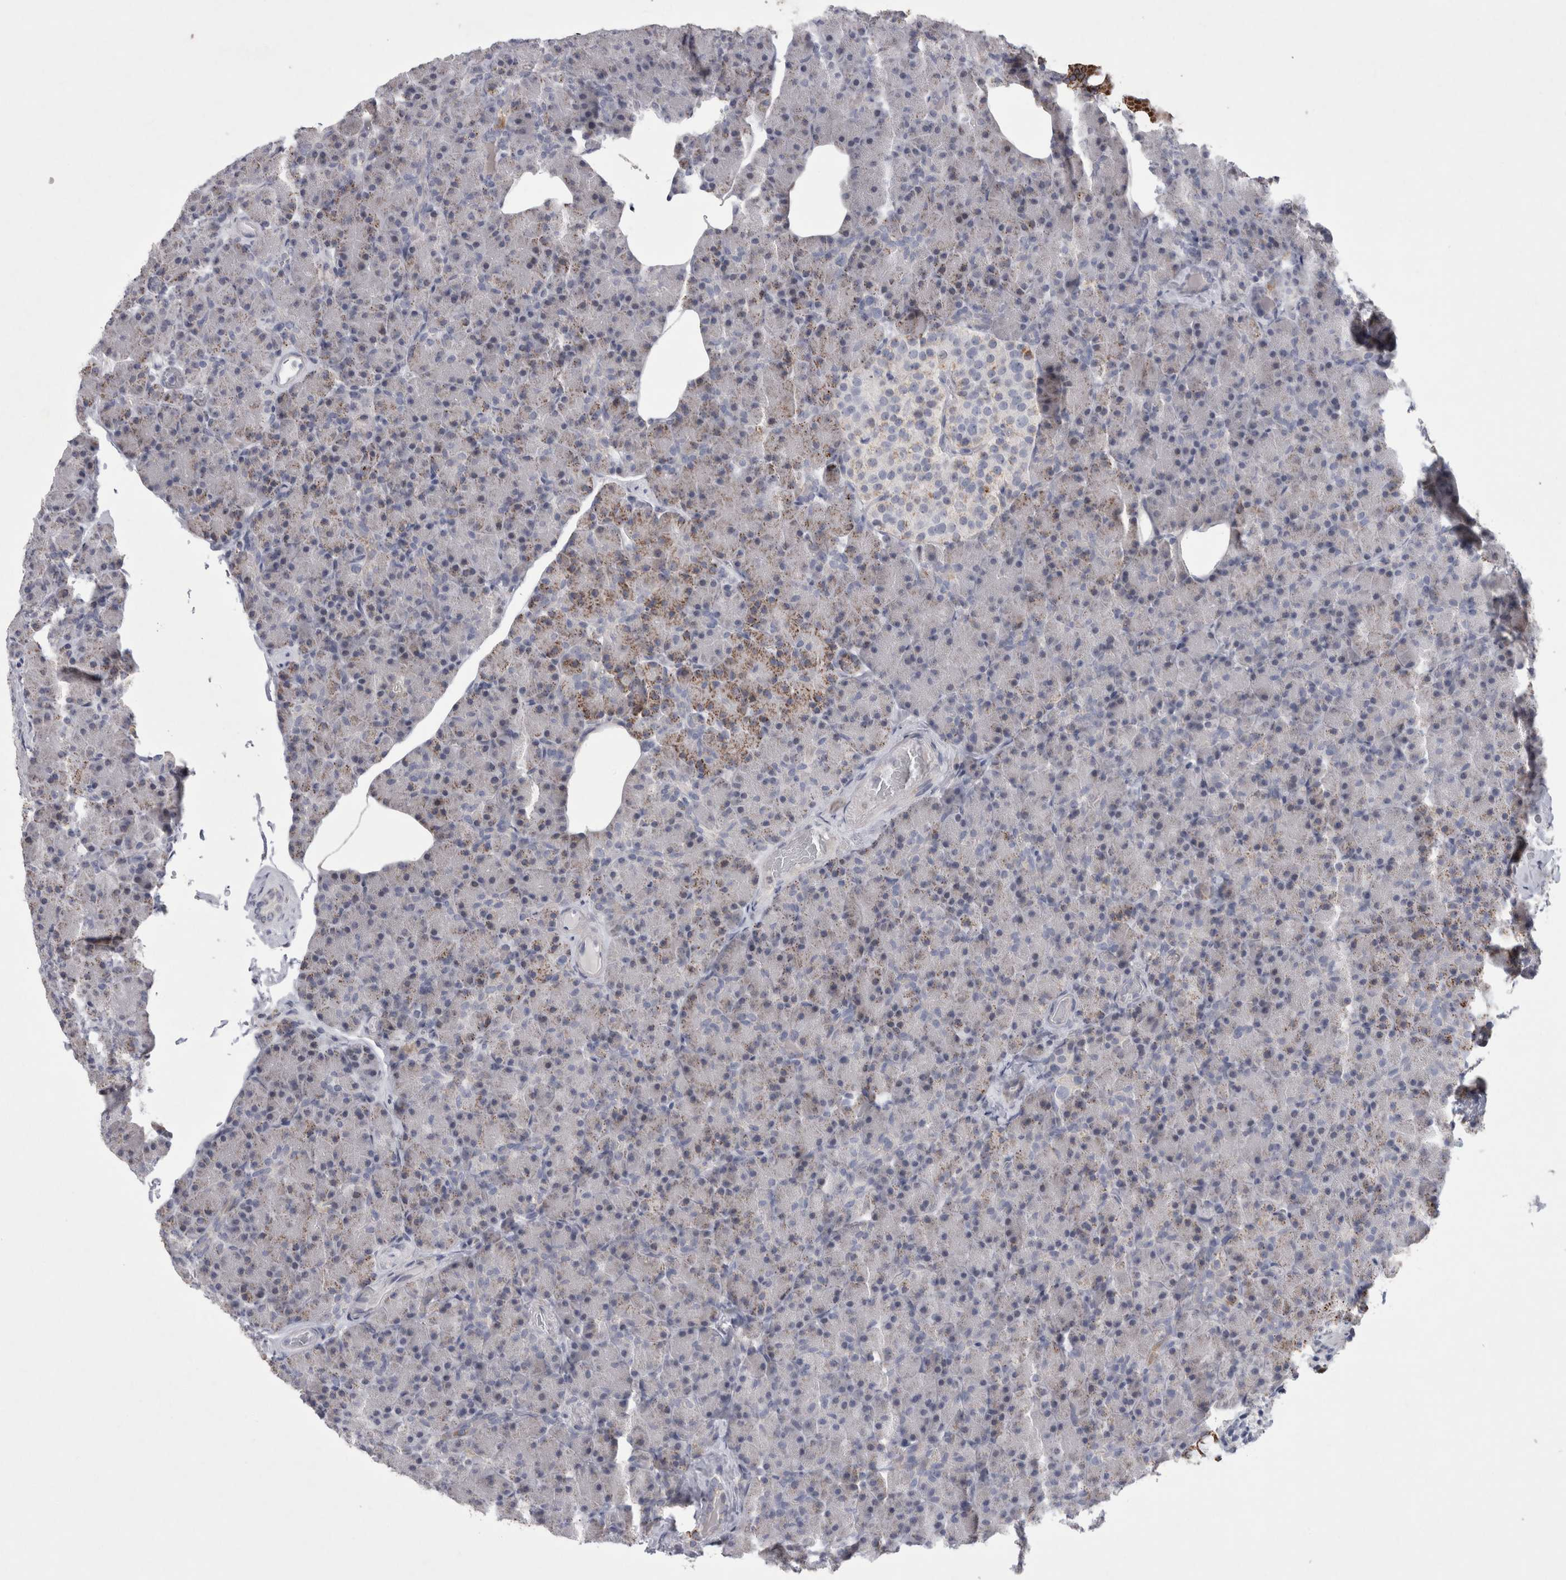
{"staining": {"intensity": "moderate", "quantity": "<25%", "location": "cytoplasmic/membranous"}, "tissue": "pancreas", "cell_type": "Exocrine glandular cells", "image_type": "normal", "snomed": [{"axis": "morphology", "description": "Normal tissue, NOS"}, {"axis": "topography", "description": "Pancreas"}], "caption": "Immunohistochemistry (IHC) image of benign human pancreas stained for a protein (brown), which exhibits low levels of moderate cytoplasmic/membranous expression in approximately <25% of exocrine glandular cells.", "gene": "AGMAT", "patient": {"sex": "female", "age": 43}}